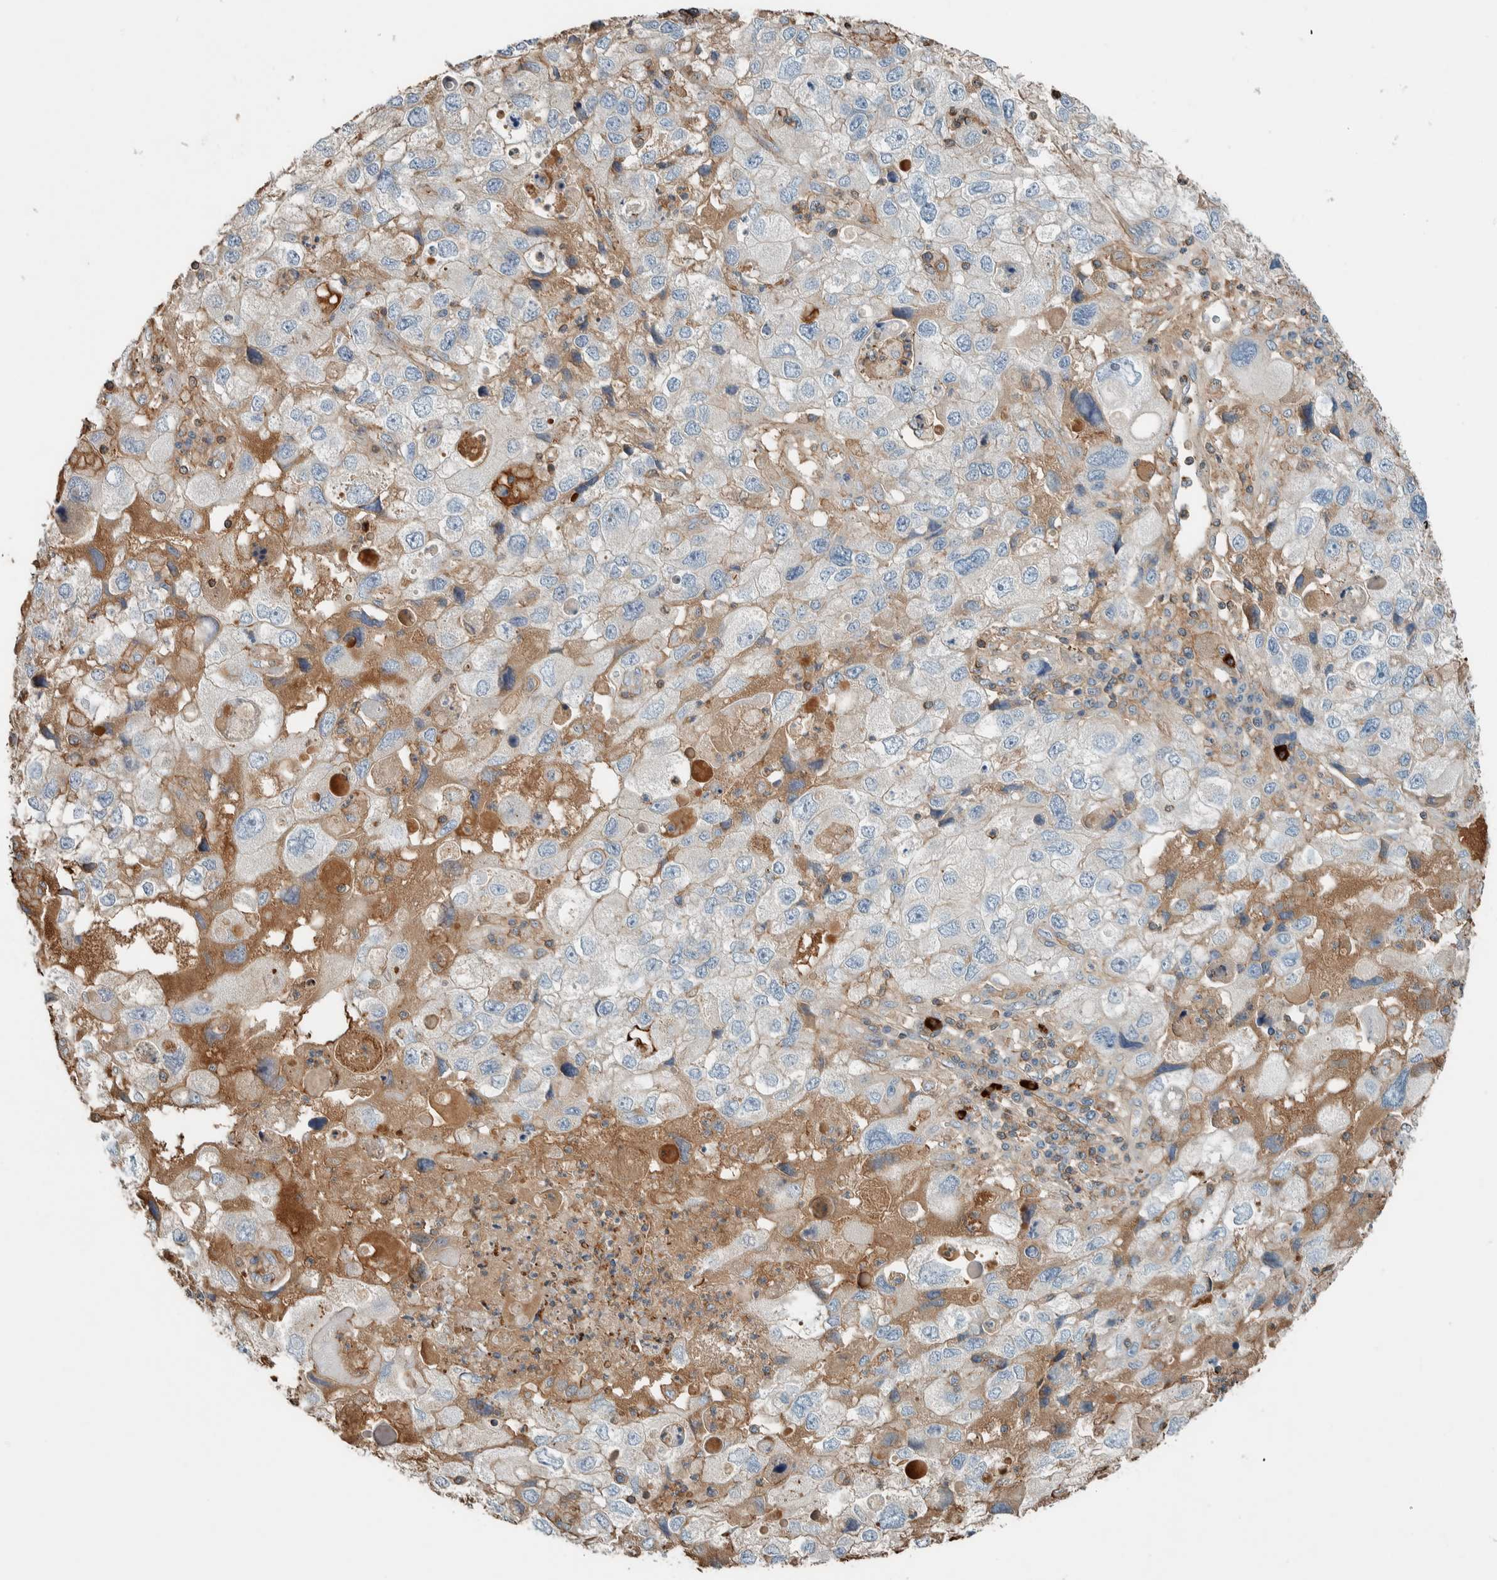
{"staining": {"intensity": "negative", "quantity": "none", "location": "none"}, "tissue": "endometrial cancer", "cell_type": "Tumor cells", "image_type": "cancer", "snomed": [{"axis": "morphology", "description": "Adenocarcinoma, NOS"}, {"axis": "topography", "description": "Endometrium"}], "caption": "Tumor cells are negative for brown protein staining in endometrial adenocarcinoma.", "gene": "CTBP2", "patient": {"sex": "female", "age": 49}}